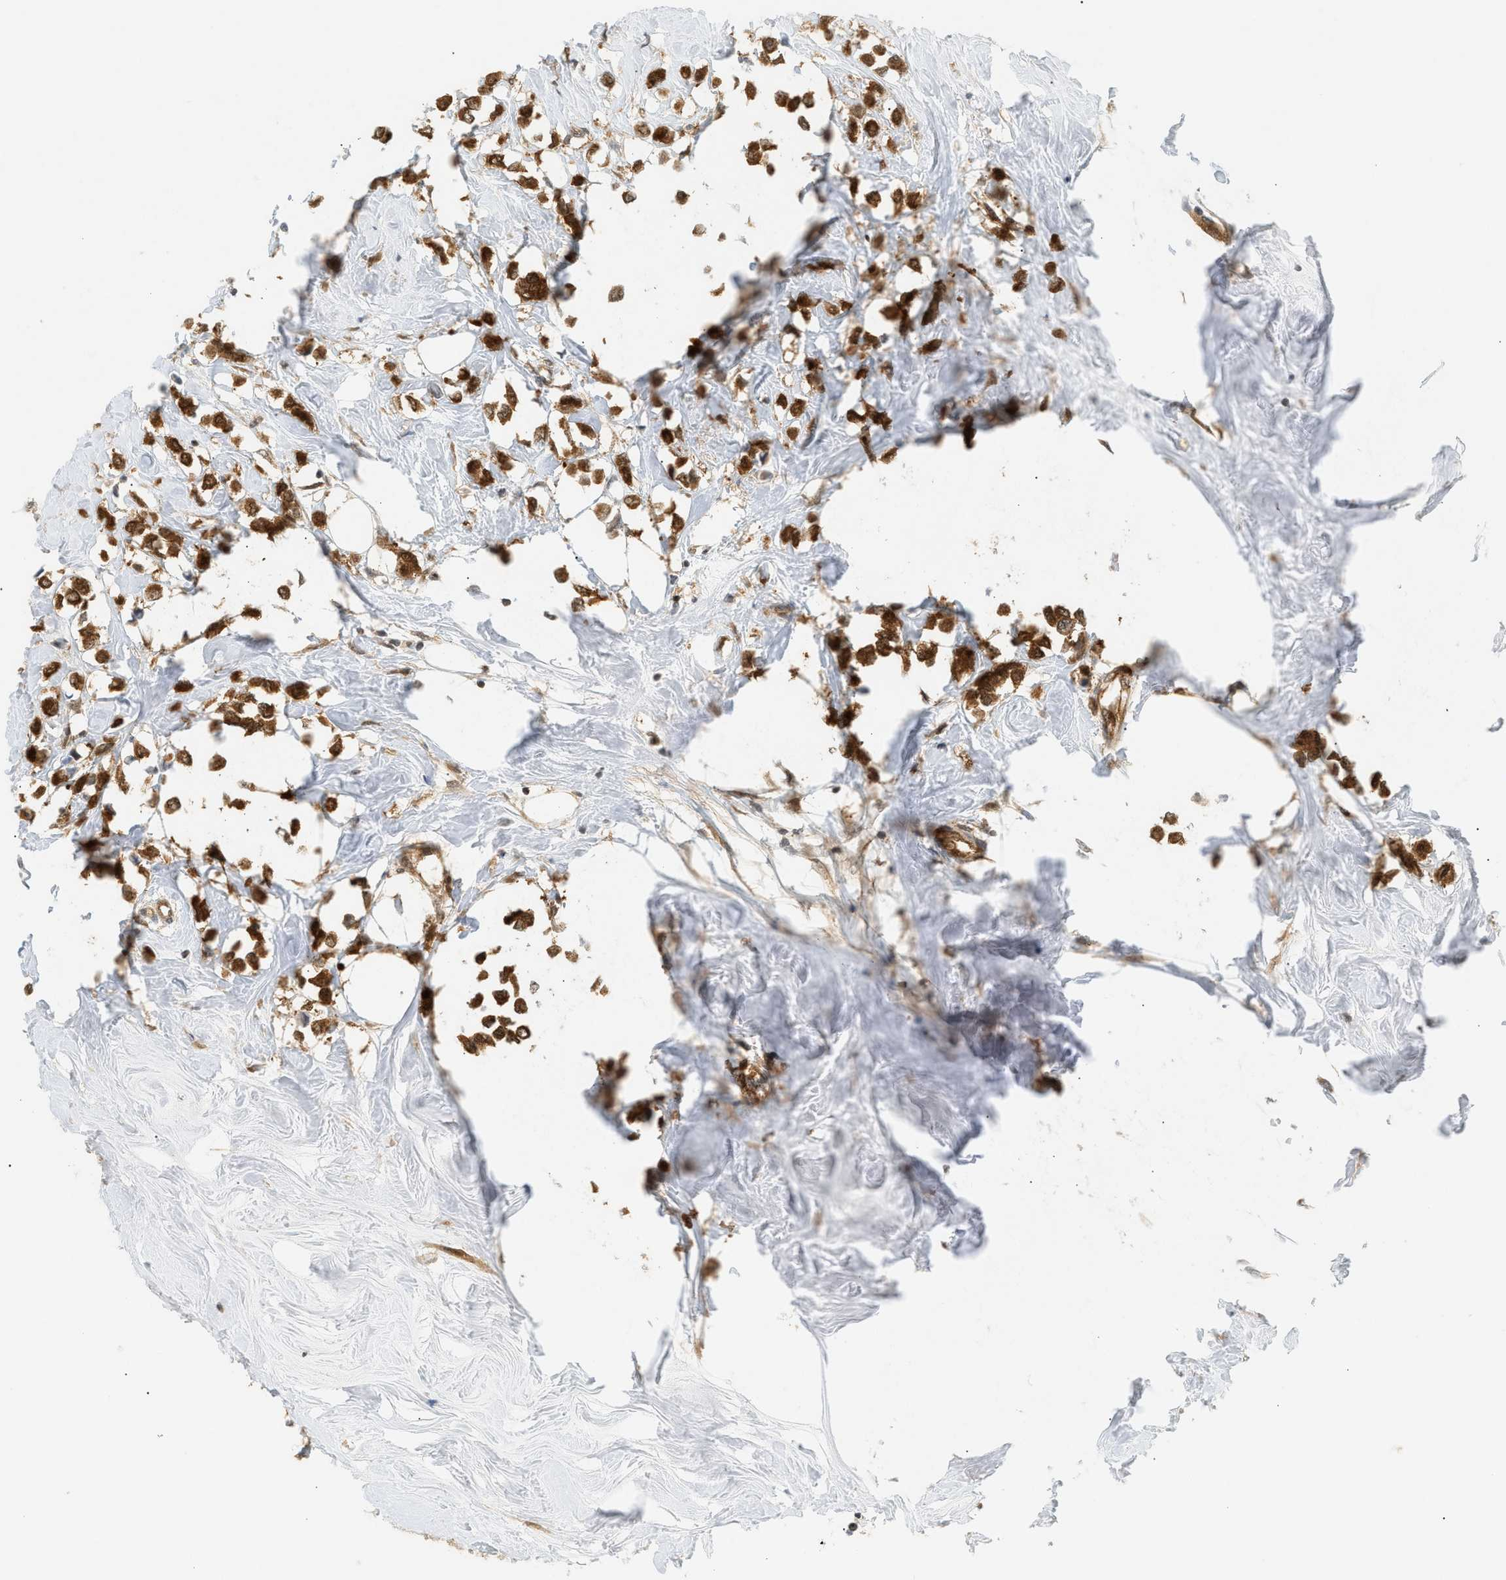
{"staining": {"intensity": "strong", "quantity": ">75%", "location": "cytoplasmic/membranous"}, "tissue": "breast cancer", "cell_type": "Tumor cells", "image_type": "cancer", "snomed": [{"axis": "morphology", "description": "Lobular carcinoma"}, {"axis": "topography", "description": "Breast"}], "caption": "Immunohistochemical staining of human breast cancer (lobular carcinoma) demonstrates high levels of strong cytoplasmic/membranous staining in about >75% of tumor cells.", "gene": "SHC1", "patient": {"sex": "female", "age": 51}}